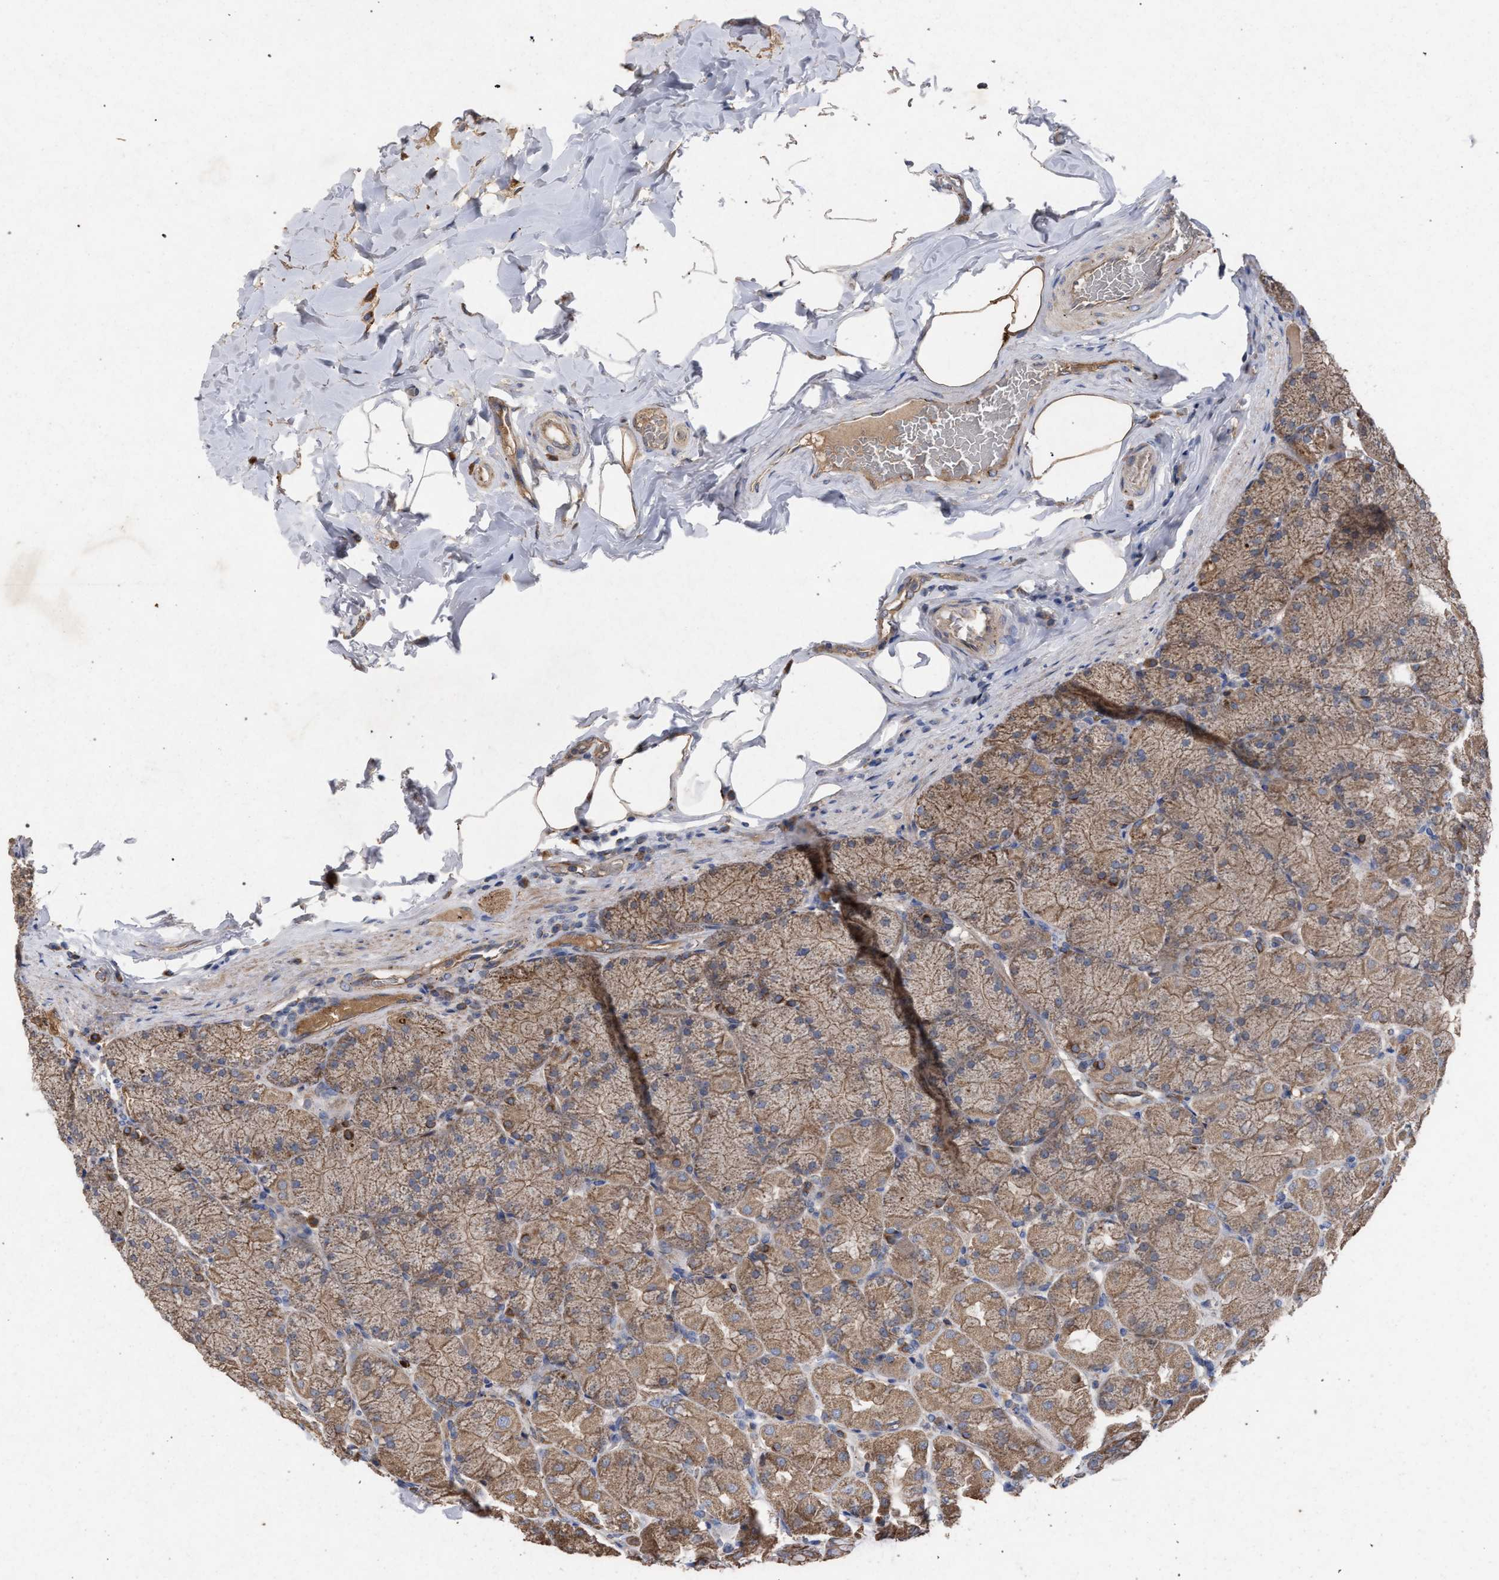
{"staining": {"intensity": "moderate", "quantity": ">75%", "location": "cytoplasmic/membranous"}, "tissue": "stomach", "cell_type": "Glandular cells", "image_type": "normal", "snomed": [{"axis": "morphology", "description": "Normal tissue, NOS"}, {"axis": "topography", "description": "Stomach, upper"}], "caption": "Glandular cells display medium levels of moderate cytoplasmic/membranous positivity in approximately >75% of cells in normal stomach. (Stains: DAB in brown, nuclei in blue, Microscopy: brightfield microscopy at high magnification).", "gene": "BCL2L12", "patient": {"sex": "female", "age": 56}}